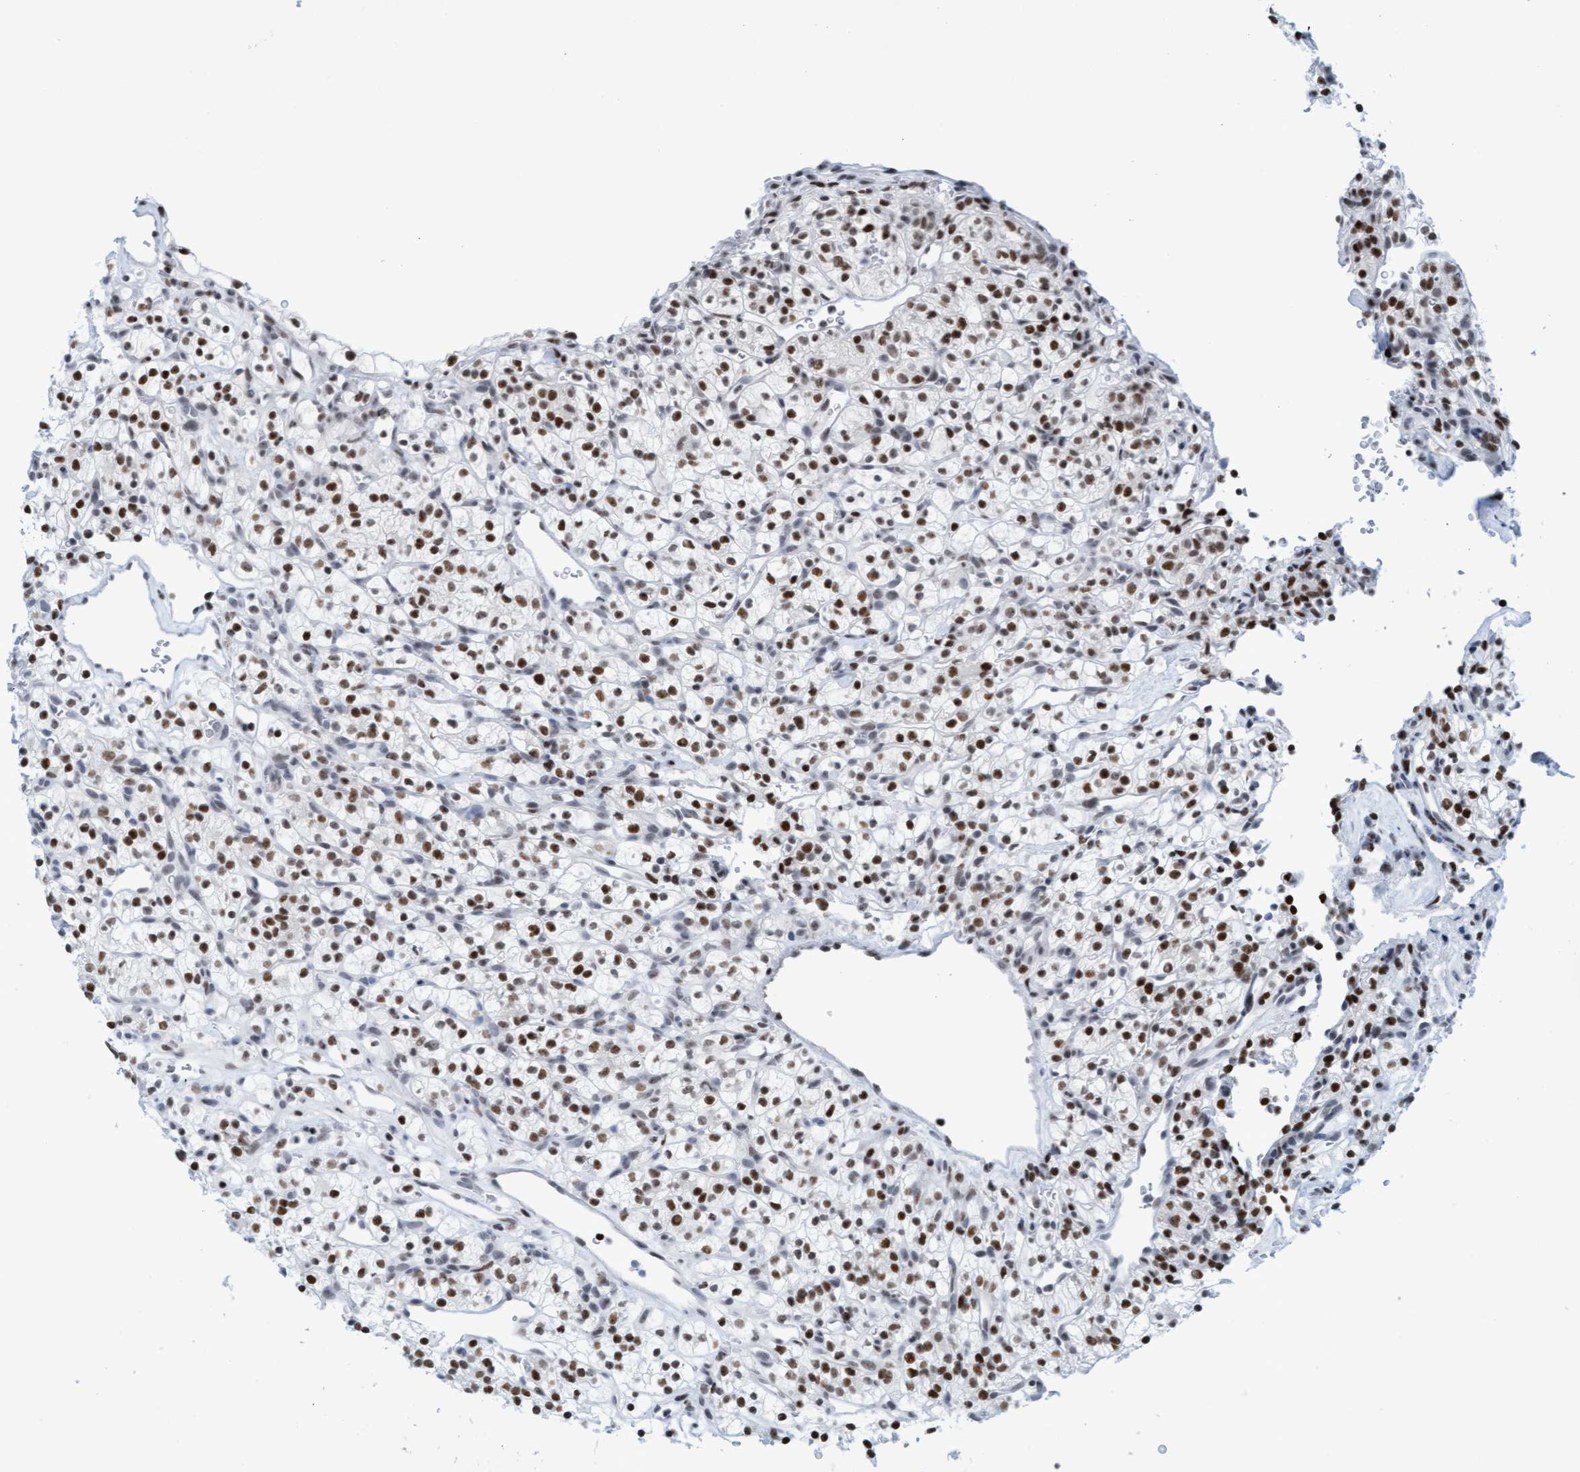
{"staining": {"intensity": "moderate", "quantity": ">75%", "location": "nuclear"}, "tissue": "renal cancer", "cell_type": "Tumor cells", "image_type": "cancer", "snomed": [{"axis": "morphology", "description": "Adenocarcinoma, NOS"}, {"axis": "topography", "description": "Kidney"}], "caption": "Renal cancer (adenocarcinoma) stained for a protein shows moderate nuclear positivity in tumor cells.", "gene": "GLRX2", "patient": {"sex": "female", "age": 57}}